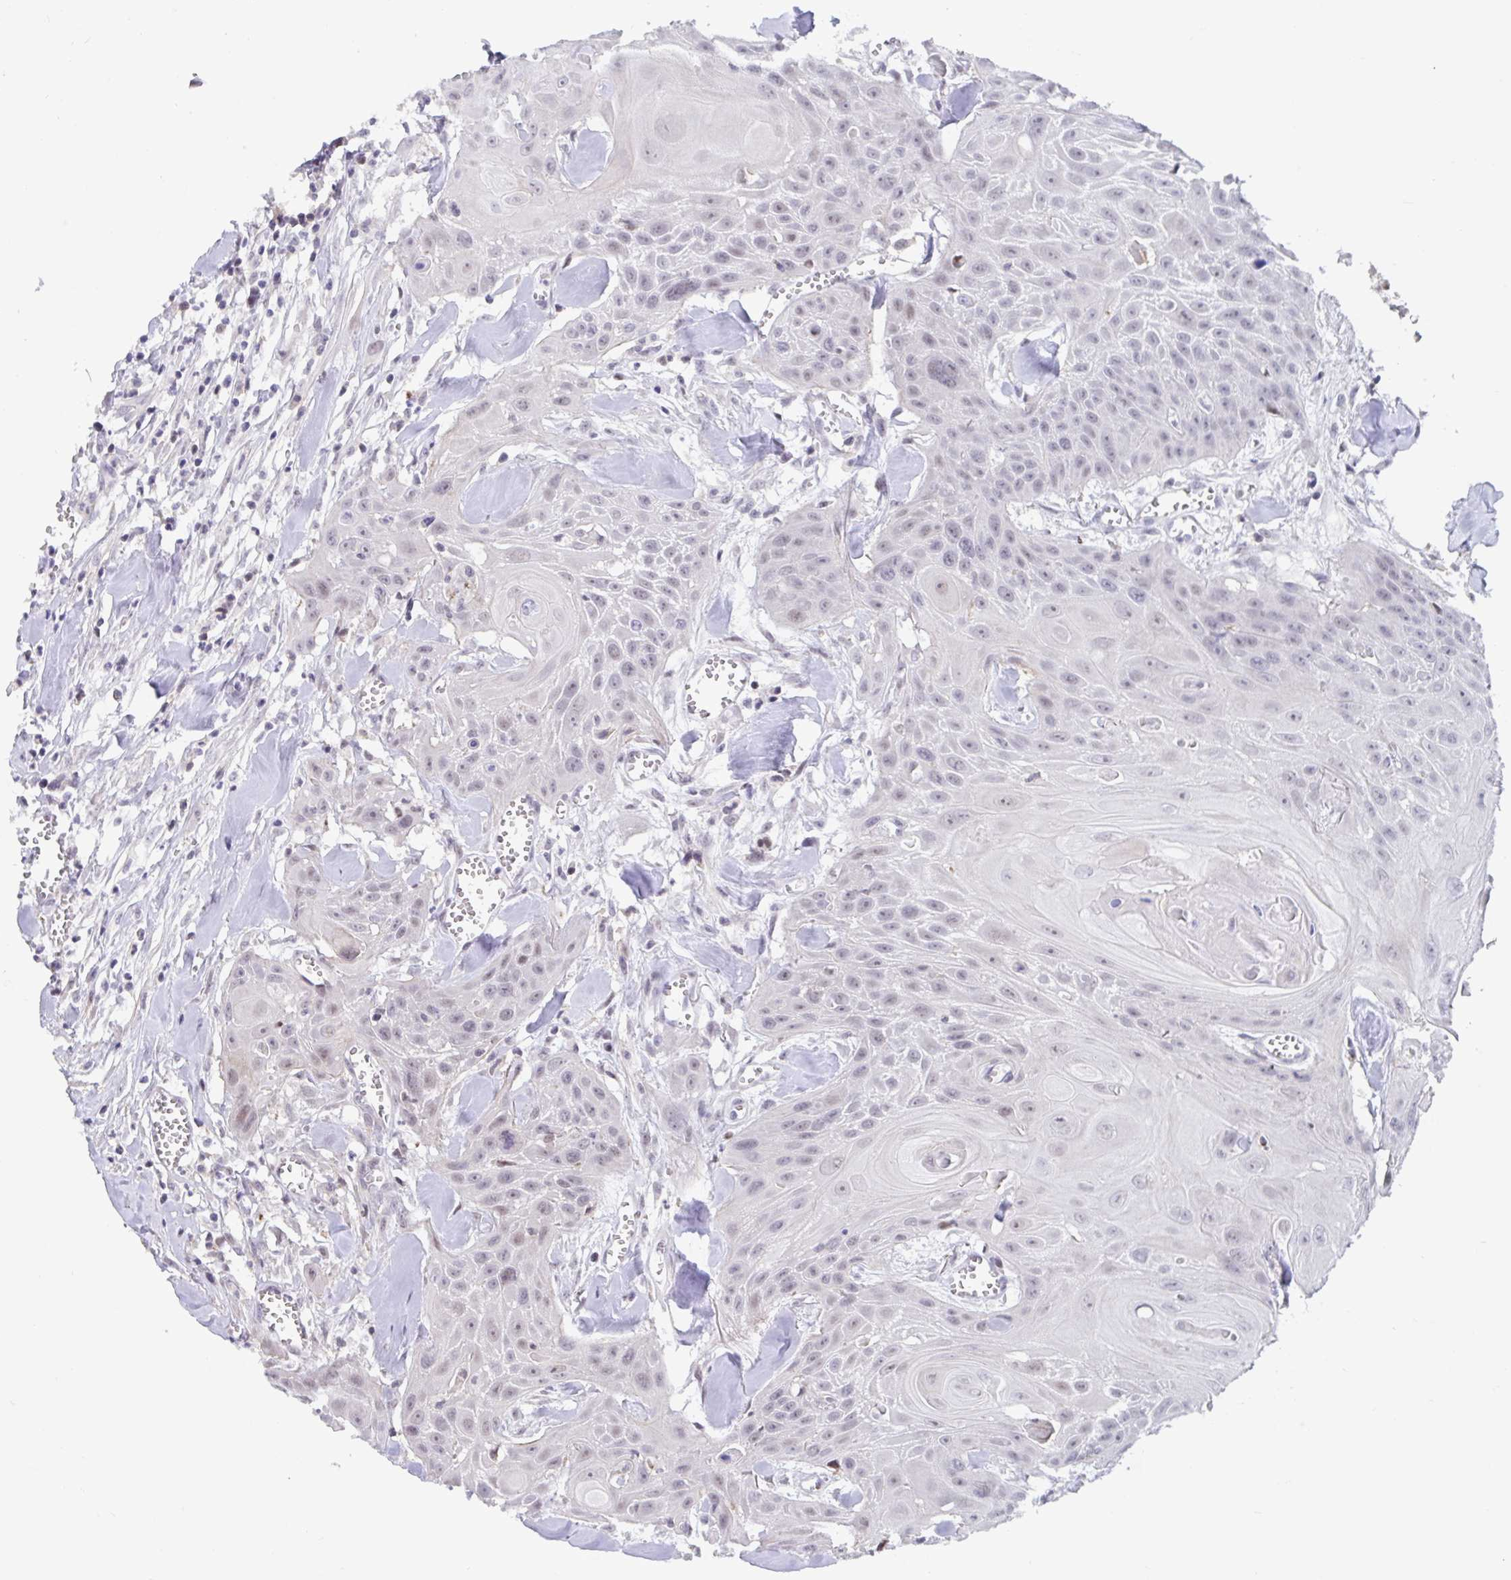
{"staining": {"intensity": "negative", "quantity": "none", "location": "none"}, "tissue": "head and neck cancer", "cell_type": "Tumor cells", "image_type": "cancer", "snomed": [{"axis": "morphology", "description": "Squamous cell carcinoma, NOS"}, {"axis": "topography", "description": "Lymph node"}, {"axis": "topography", "description": "Salivary gland"}, {"axis": "topography", "description": "Head-Neck"}], "caption": "Tumor cells show no significant positivity in head and neck cancer (squamous cell carcinoma). (Stains: DAB immunohistochemistry (IHC) with hematoxylin counter stain, Microscopy: brightfield microscopy at high magnification).", "gene": "WDR72", "patient": {"sex": "female", "age": 74}}